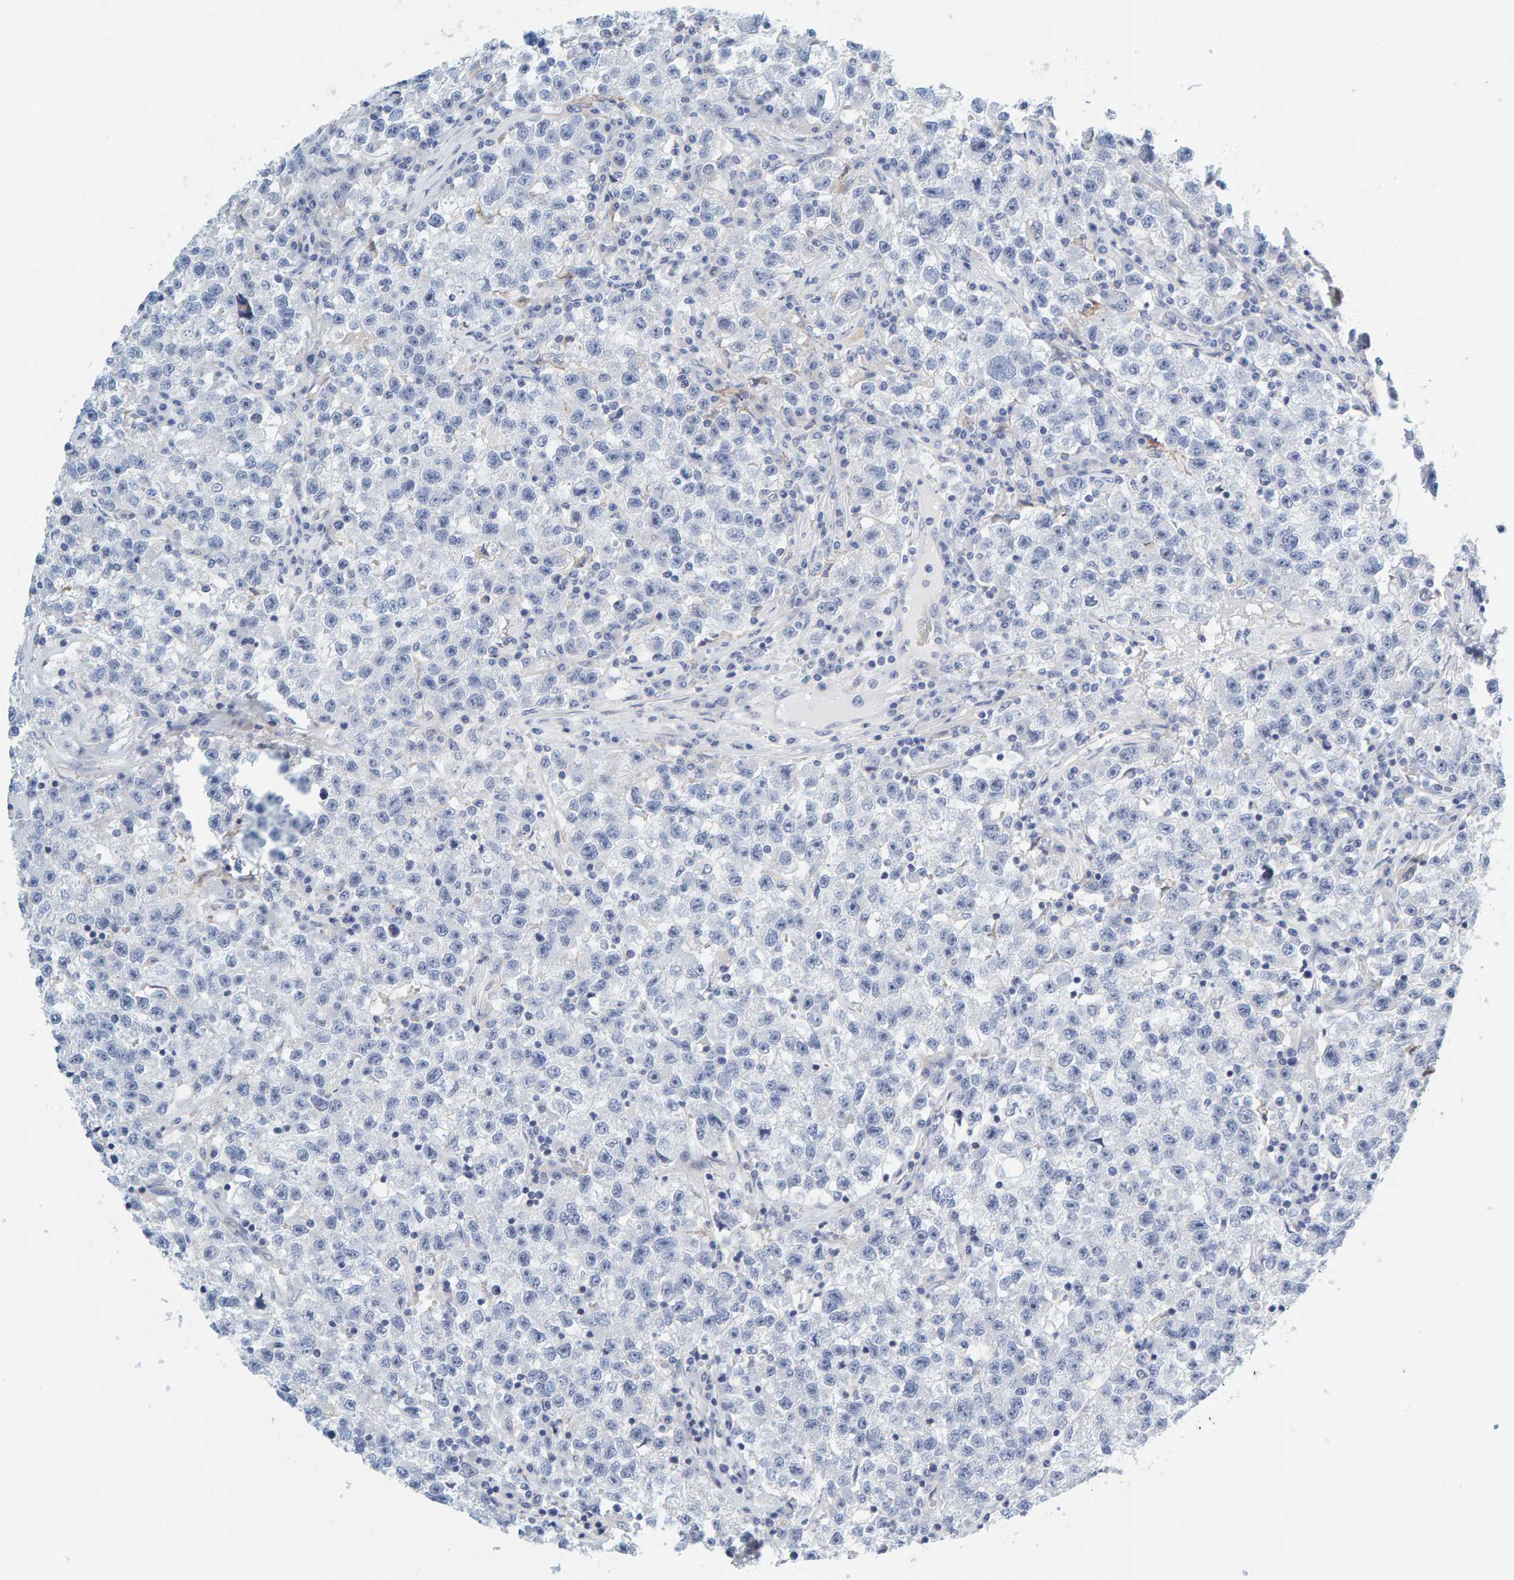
{"staining": {"intensity": "negative", "quantity": "none", "location": "none"}, "tissue": "testis cancer", "cell_type": "Tumor cells", "image_type": "cancer", "snomed": [{"axis": "morphology", "description": "Seminoma, NOS"}, {"axis": "topography", "description": "Testis"}], "caption": "Testis cancer (seminoma) was stained to show a protein in brown. There is no significant positivity in tumor cells. Brightfield microscopy of immunohistochemistry (IHC) stained with DAB (brown) and hematoxylin (blue), captured at high magnification.", "gene": "MOG", "patient": {"sex": "male", "age": 22}}